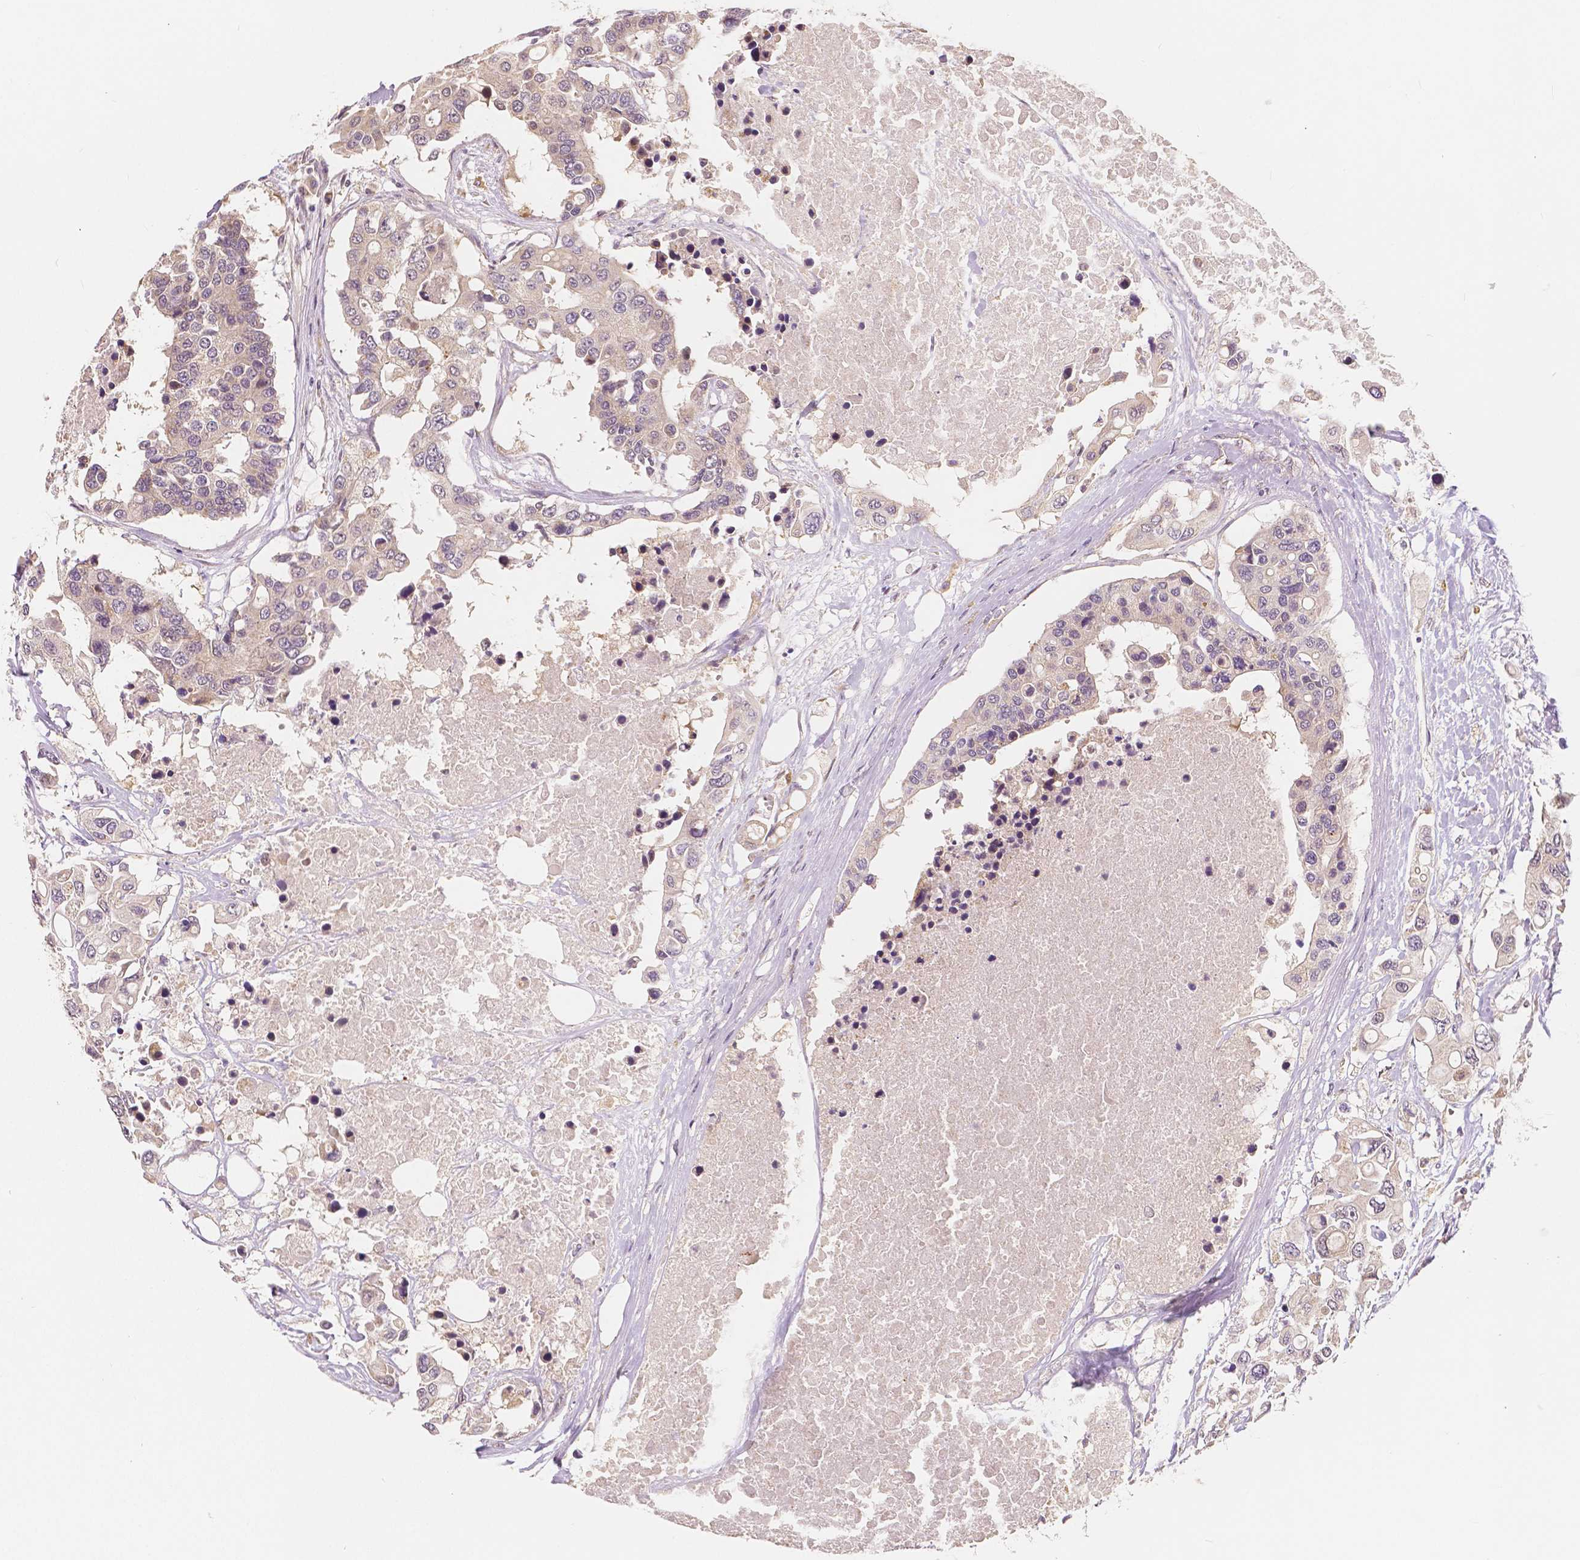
{"staining": {"intensity": "negative", "quantity": "none", "location": "none"}, "tissue": "colorectal cancer", "cell_type": "Tumor cells", "image_type": "cancer", "snomed": [{"axis": "morphology", "description": "Adenocarcinoma, NOS"}, {"axis": "topography", "description": "Colon"}], "caption": "This is a histopathology image of IHC staining of colorectal adenocarcinoma, which shows no staining in tumor cells. (Stains: DAB (3,3'-diaminobenzidine) immunohistochemistry with hematoxylin counter stain, Microscopy: brightfield microscopy at high magnification).", "gene": "SNX12", "patient": {"sex": "male", "age": 77}}